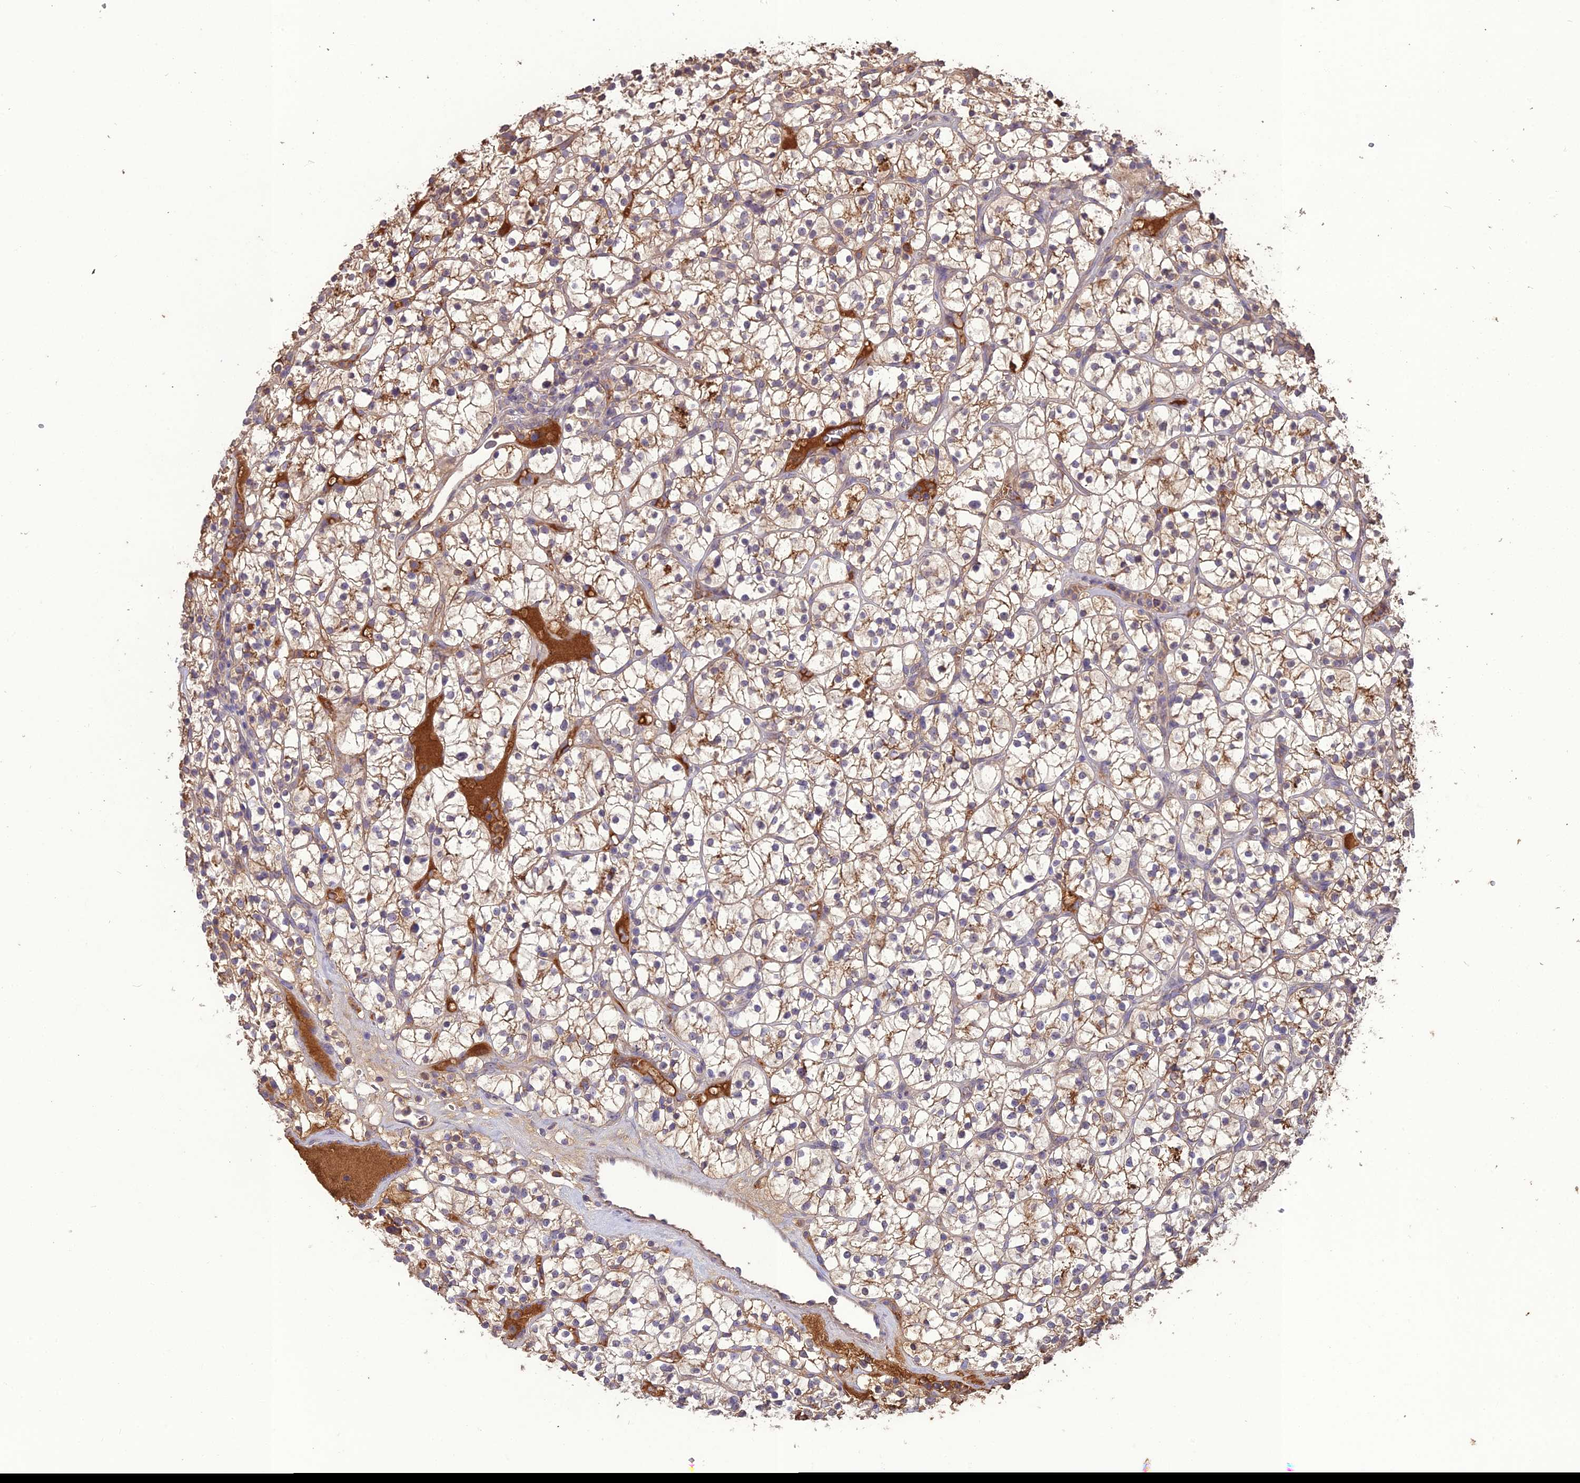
{"staining": {"intensity": "moderate", "quantity": ">75%", "location": "cytoplasmic/membranous"}, "tissue": "renal cancer", "cell_type": "Tumor cells", "image_type": "cancer", "snomed": [{"axis": "morphology", "description": "Adenocarcinoma, NOS"}, {"axis": "topography", "description": "Kidney"}], "caption": "Immunohistochemistry (IHC) image of neoplastic tissue: human renal adenocarcinoma stained using IHC demonstrates medium levels of moderate protein expression localized specifically in the cytoplasmic/membranous of tumor cells, appearing as a cytoplasmic/membranous brown color.", "gene": "KCTD16", "patient": {"sex": "female", "age": 64}}